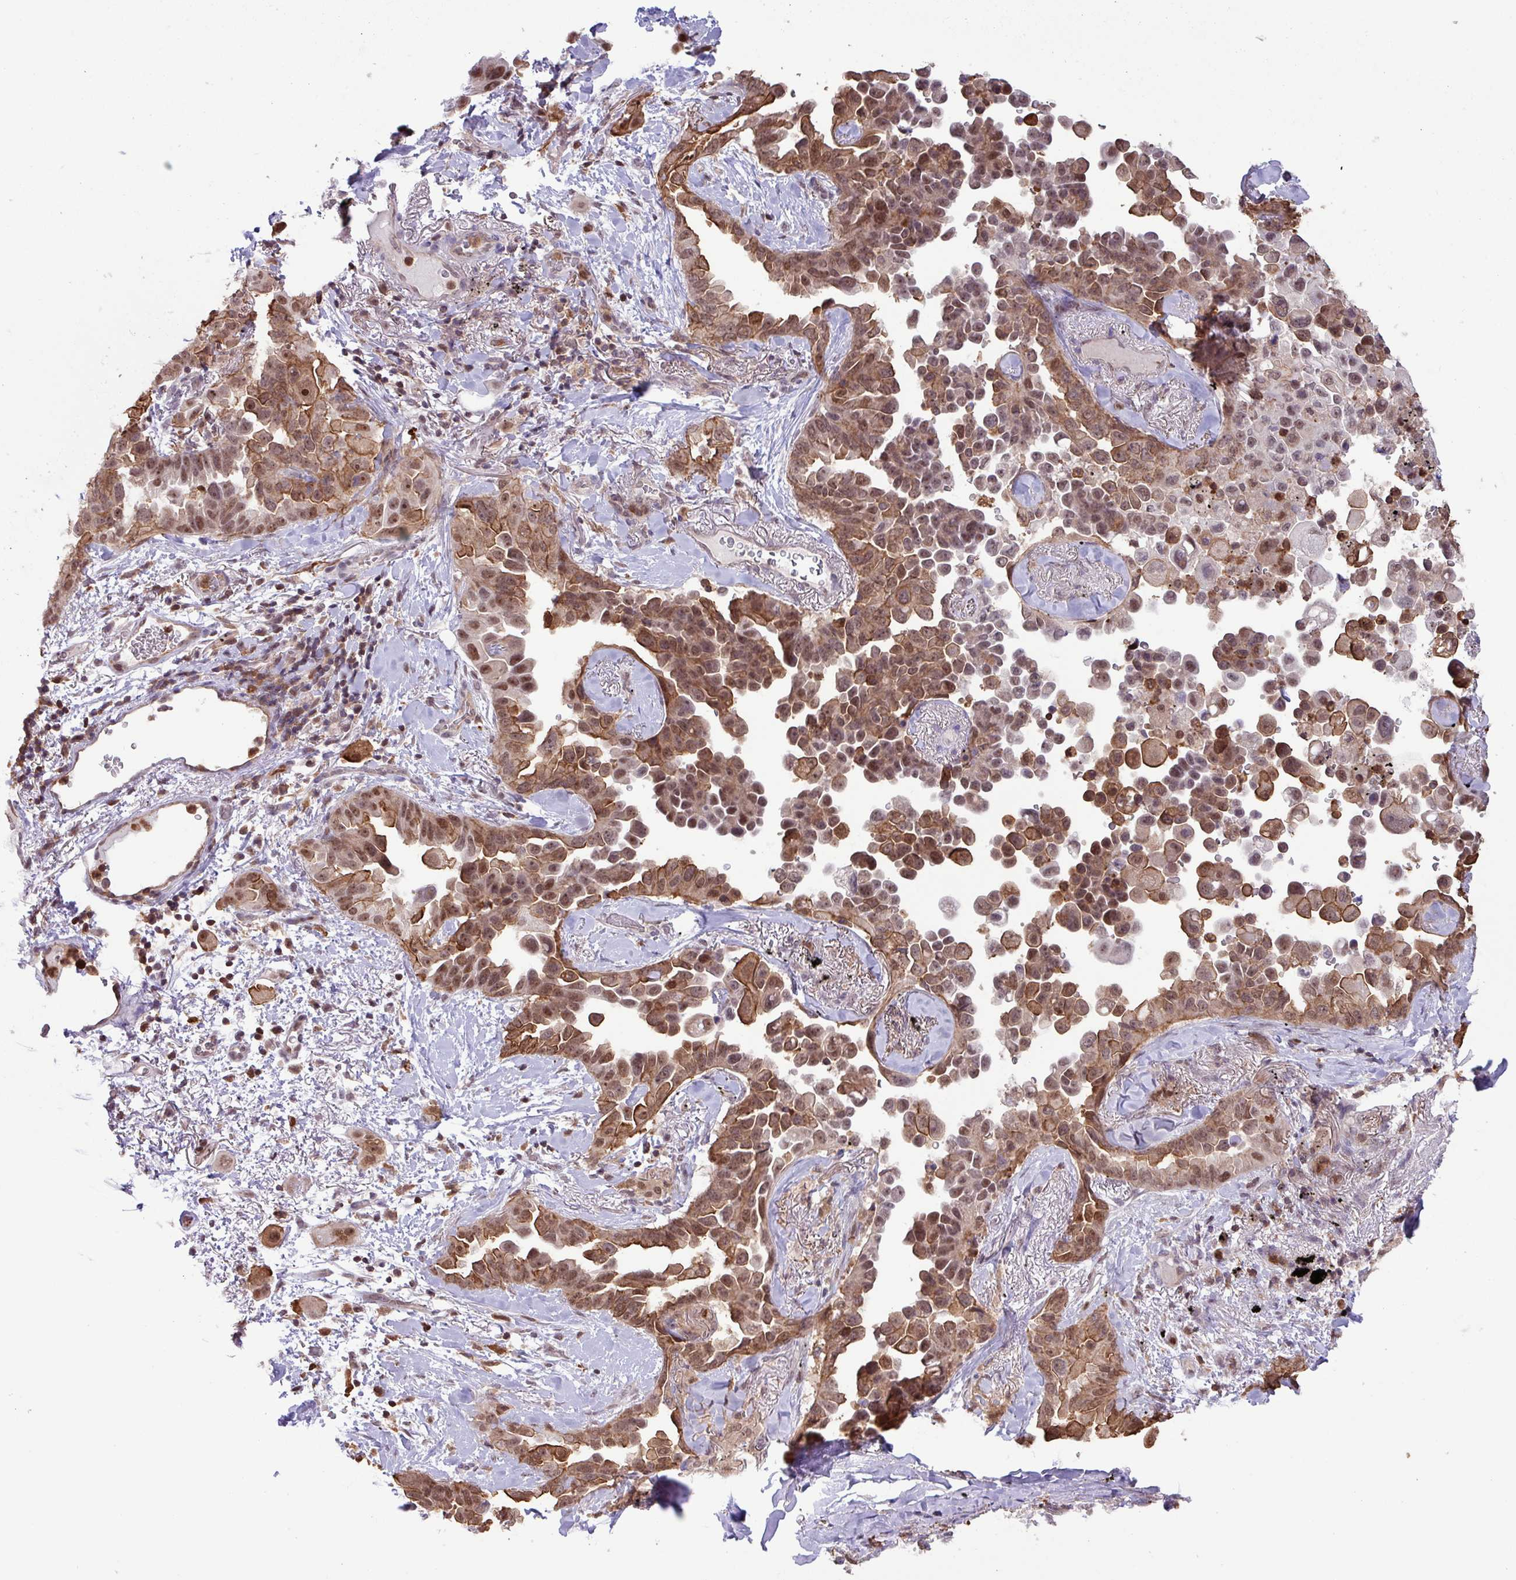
{"staining": {"intensity": "moderate", "quantity": ">75%", "location": "cytoplasmic/membranous,nuclear"}, "tissue": "lung cancer", "cell_type": "Tumor cells", "image_type": "cancer", "snomed": [{"axis": "morphology", "description": "Adenocarcinoma, NOS"}, {"axis": "topography", "description": "Lung"}], "caption": "This is an image of IHC staining of lung cancer (adenocarcinoma), which shows moderate positivity in the cytoplasmic/membranous and nuclear of tumor cells.", "gene": "GON7", "patient": {"sex": "female", "age": 67}}